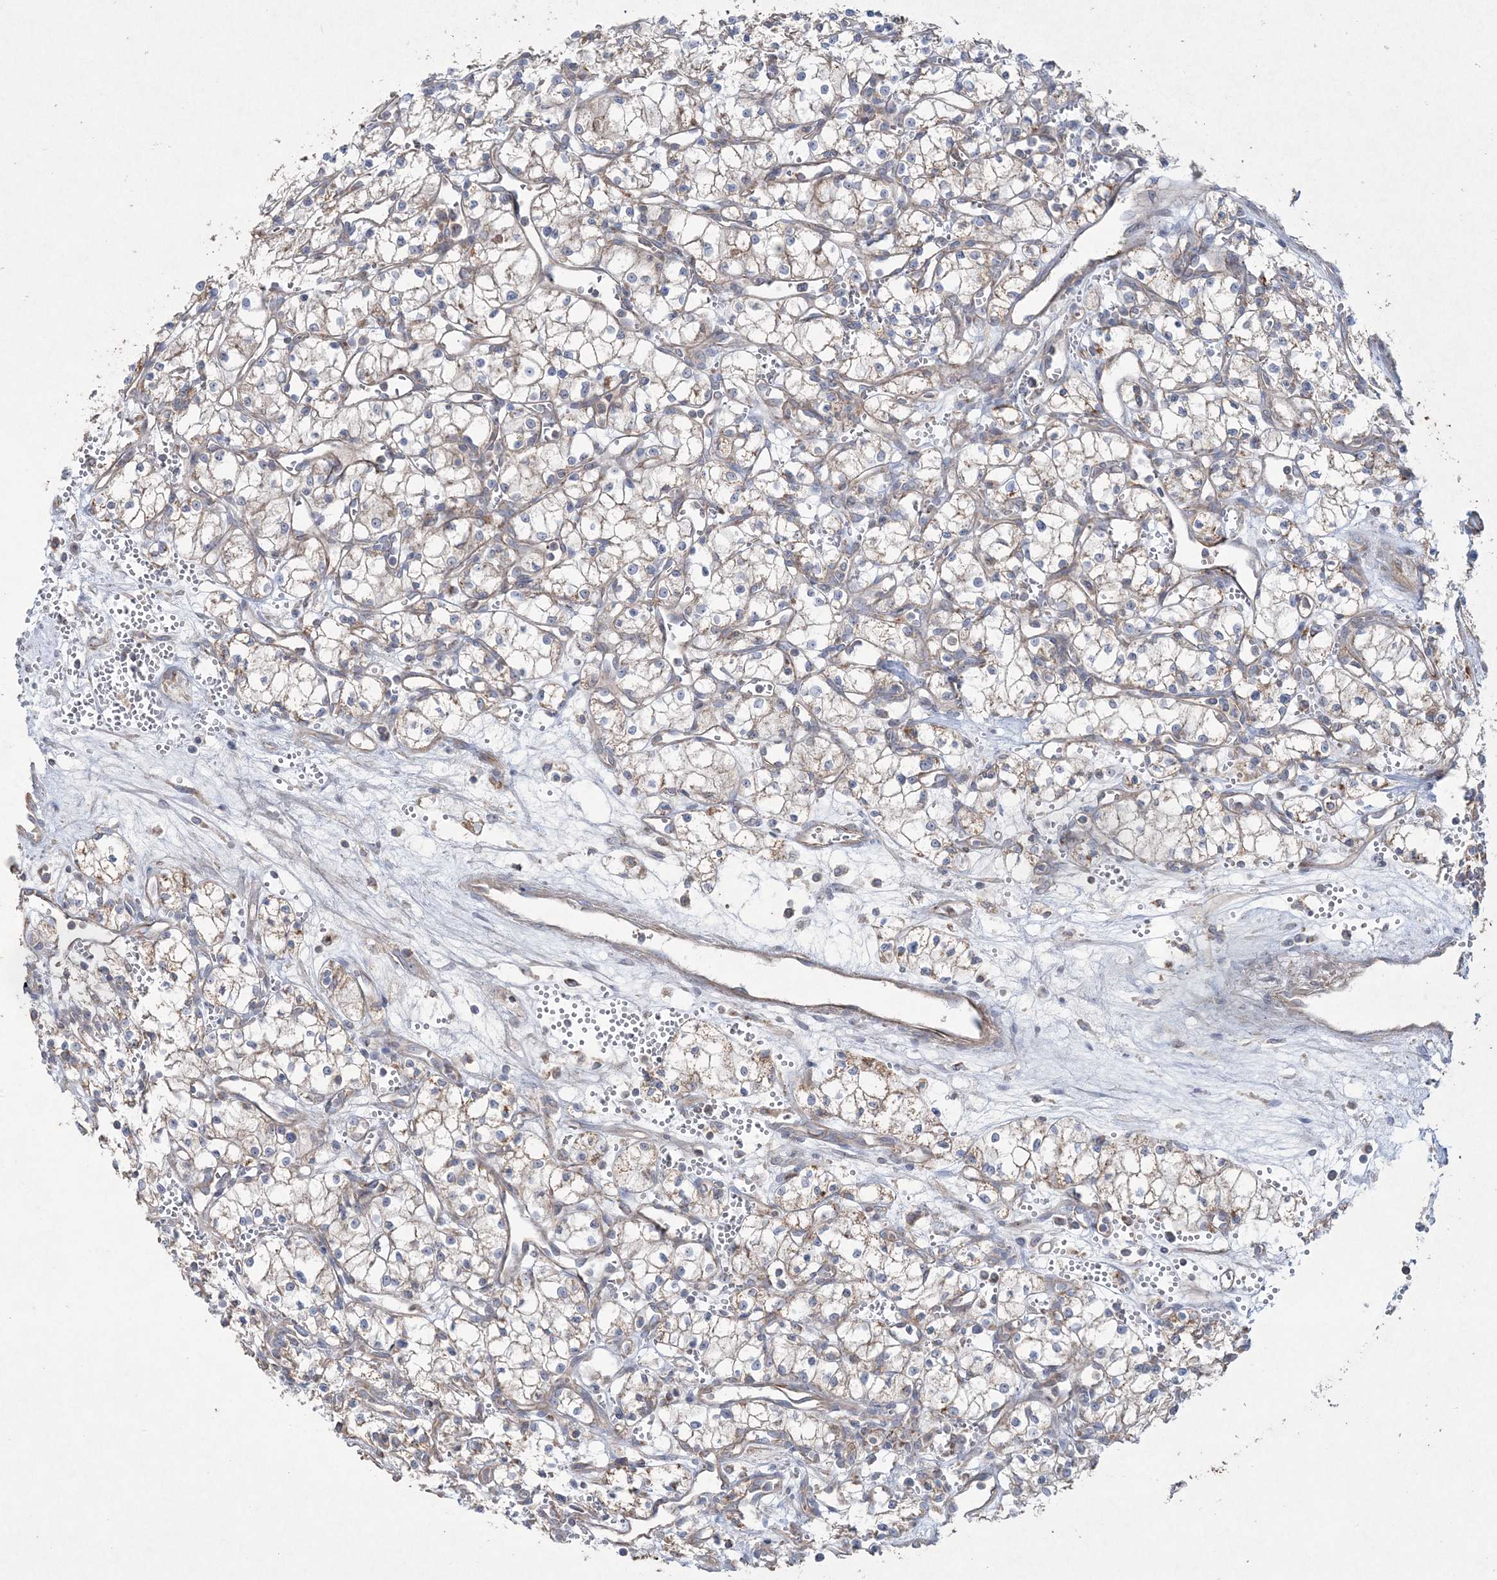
{"staining": {"intensity": "negative", "quantity": "none", "location": "none"}, "tissue": "renal cancer", "cell_type": "Tumor cells", "image_type": "cancer", "snomed": [{"axis": "morphology", "description": "Adenocarcinoma, NOS"}, {"axis": "topography", "description": "Kidney"}], "caption": "The micrograph shows no staining of tumor cells in renal cancer (adenocarcinoma).", "gene": "TTC7A", "patient": {"sex": "male", "age": 59}}